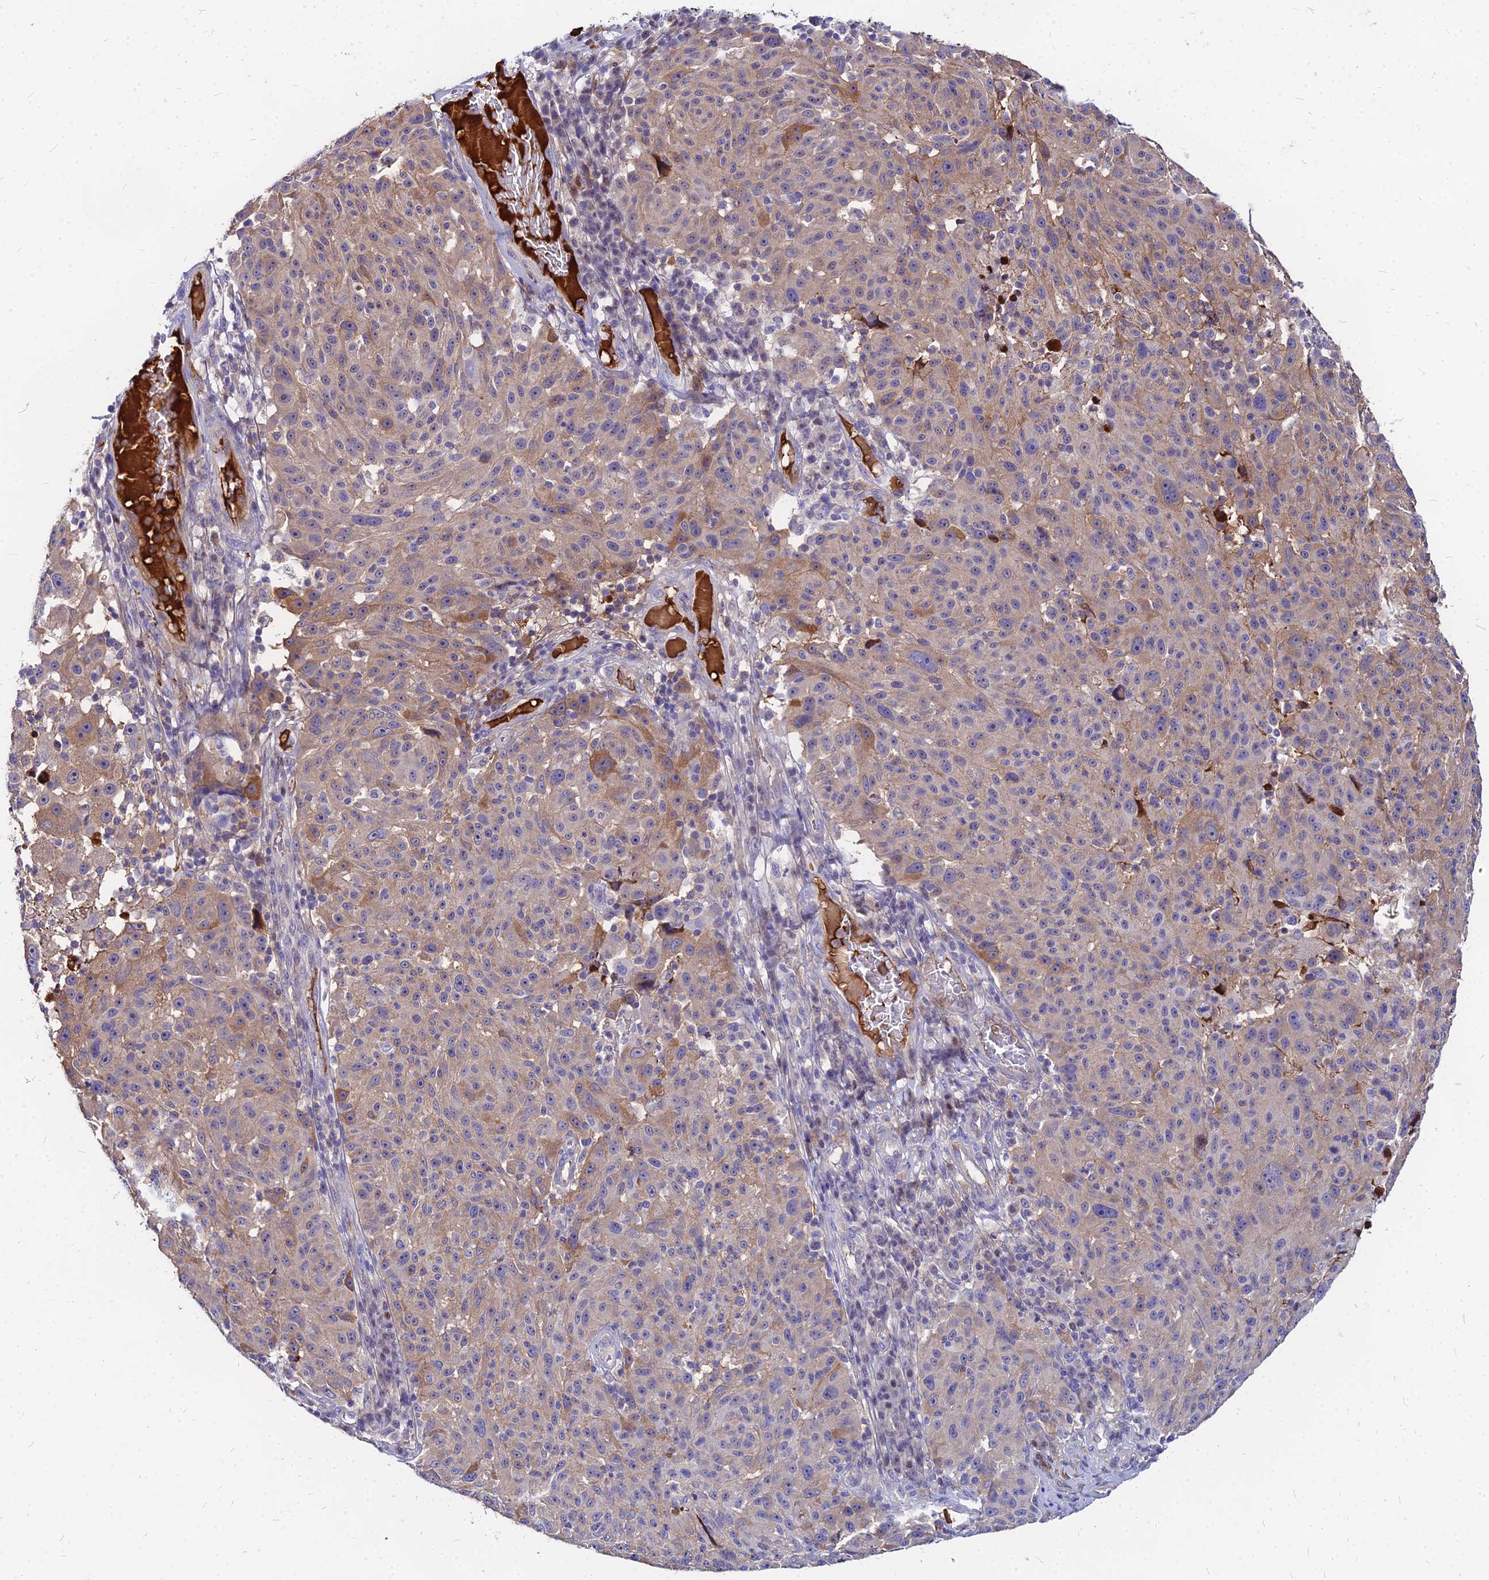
{"staining": {"intensity": "weak", "quantity": "25%-75%", "location": "cytoplasmic/membranous"}, "tissue": "melanoma", "cell_type": "Tumor cells", "image_type": "cancer", "snomed": [{"axis": "morphology", "description": "Malignant melanoma, NOS"}, {"axis": "topography", "description": "Skin"}], "caption": "This is a histology image of immunohistochemistry staining of melanoma, which shows weak expression in the cytoplasmic/membranous of tumor cells.", "gene": "ACSM6", "patient": {"sex": "male", "age": 53}}